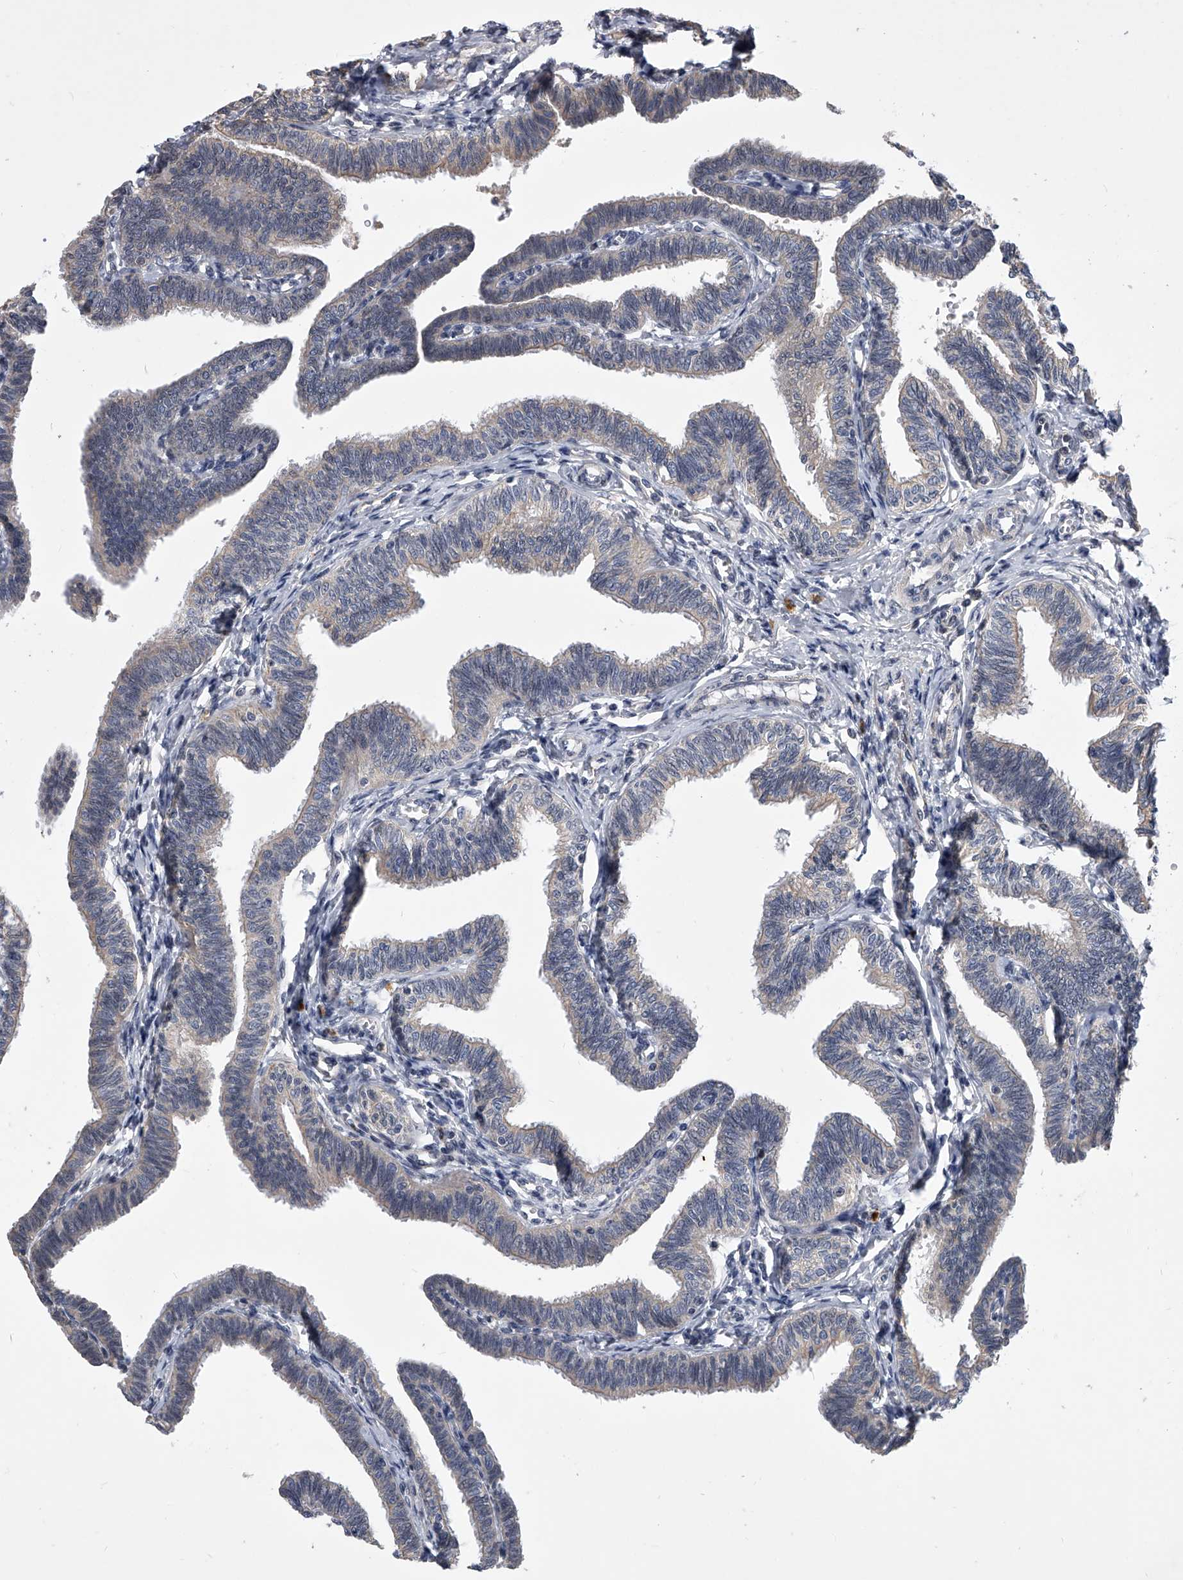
{"staining": {"intensity": "moderate", "quantity": "<25%", "location": "nuclear"}, "tissue": "fallopian tube", "cell_type": "Glandular cells", "image_type": "normal", "snomed": [{"axis": "morphology", "description": "Normal tissue, NOS"}, {"axis": "topography", "description": "Fallopian tube"}, {"axis": "topography", "description": "Ovary"}], "caption": "Glandular cells exhibit low levels of moderate nuclear staining in about <25% of cells in unremarkable fallopian tube.", "gene": "ZNF76", "patient": {"sex": "female", "age": 23}}